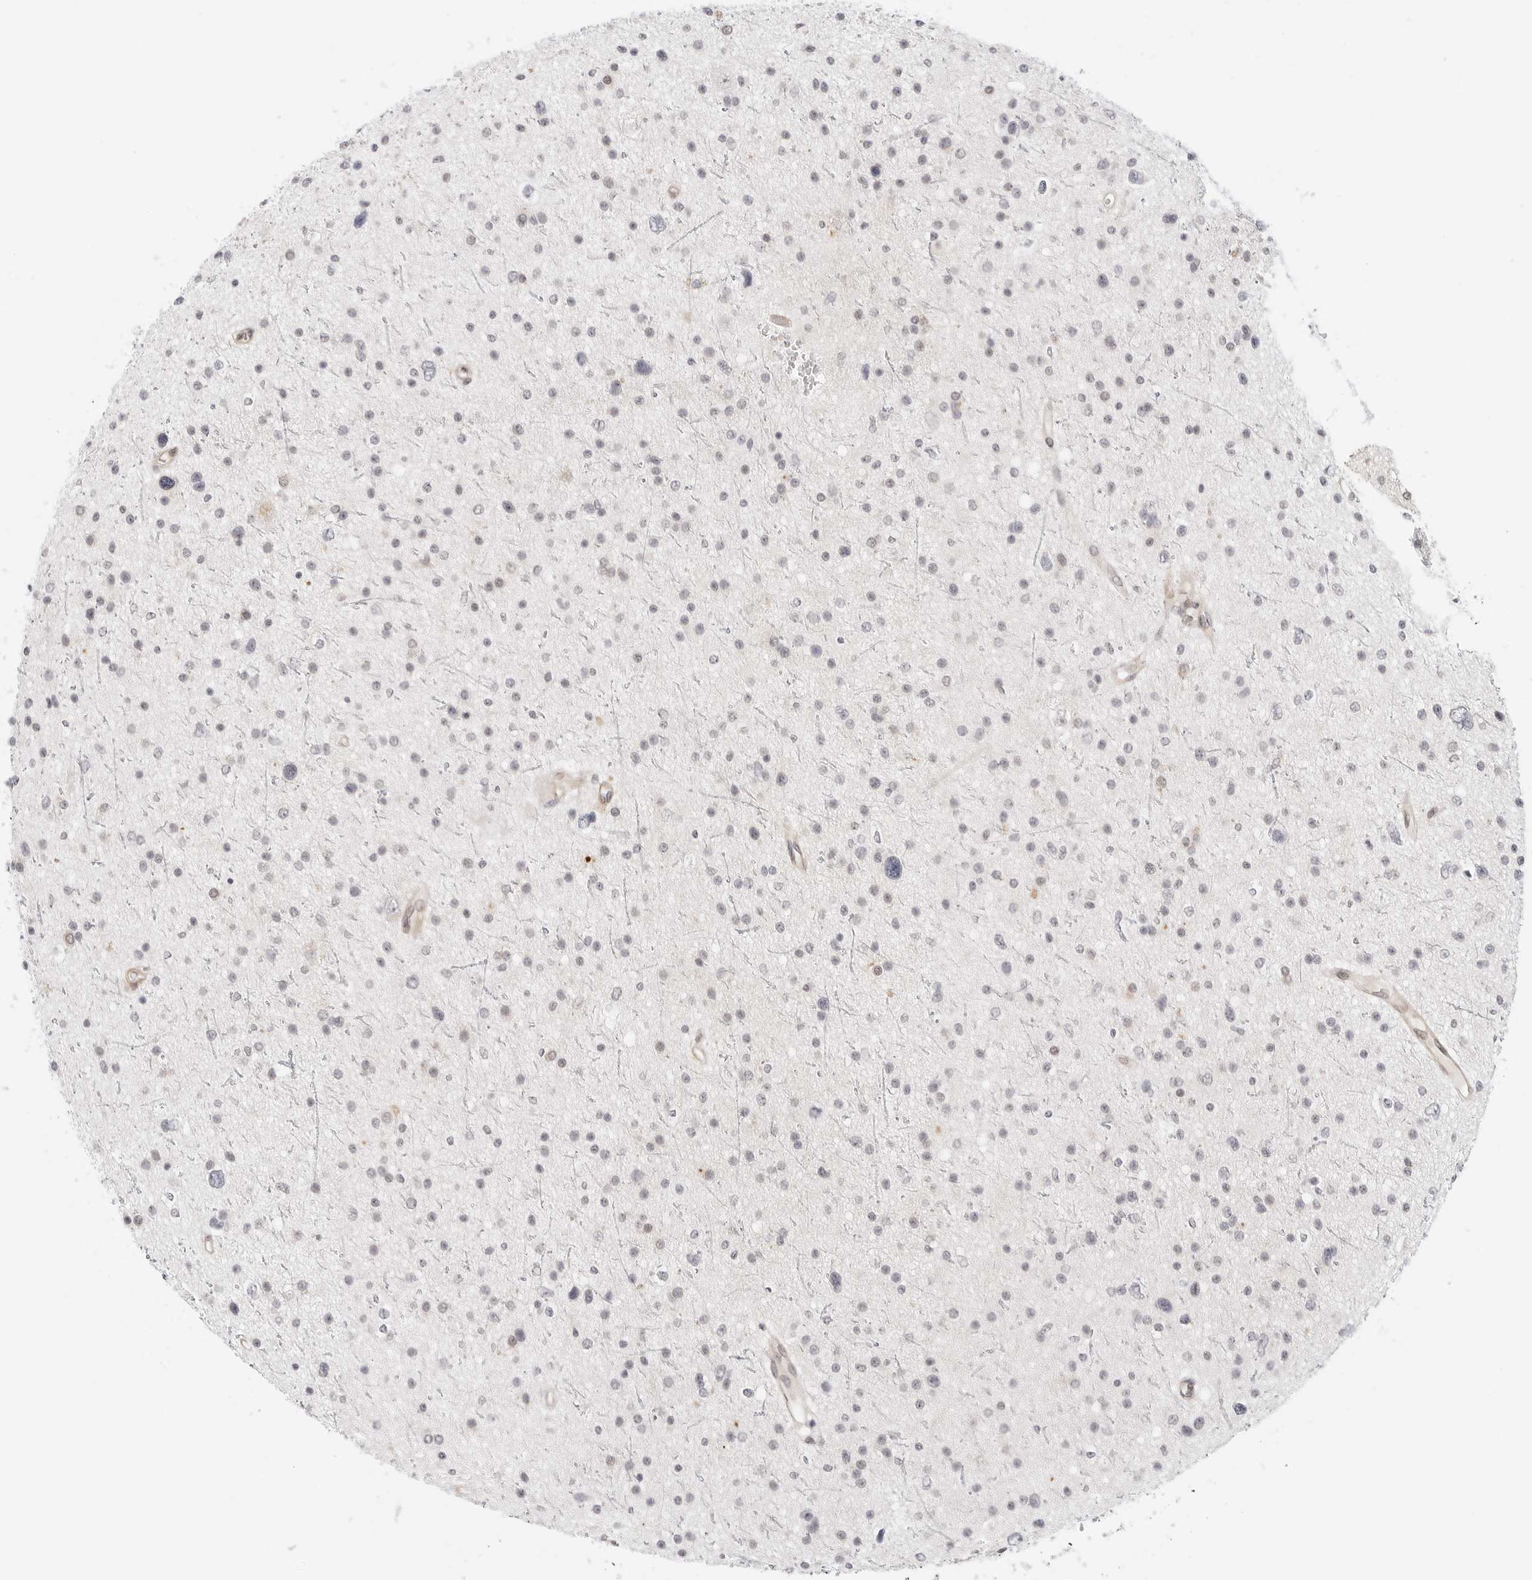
{"staining": {"intensity": "negative", "quantity": "none", "location": "none"}, "tissue": "glioma", "cell_type": "Tumor cells", "image_type": "cancer", "snomed": [{"axis": "morphology", "description": "Glioma, malignant, Low grade"}, {"axis": "topography", "description": "Brain"}], "caption": "This is a histopathology image of immunohistochemistry staining of glioma, which shows no expression in tumor cells.", "gene": "TCP1", "patient": {"sex": "female", "age": 37}}